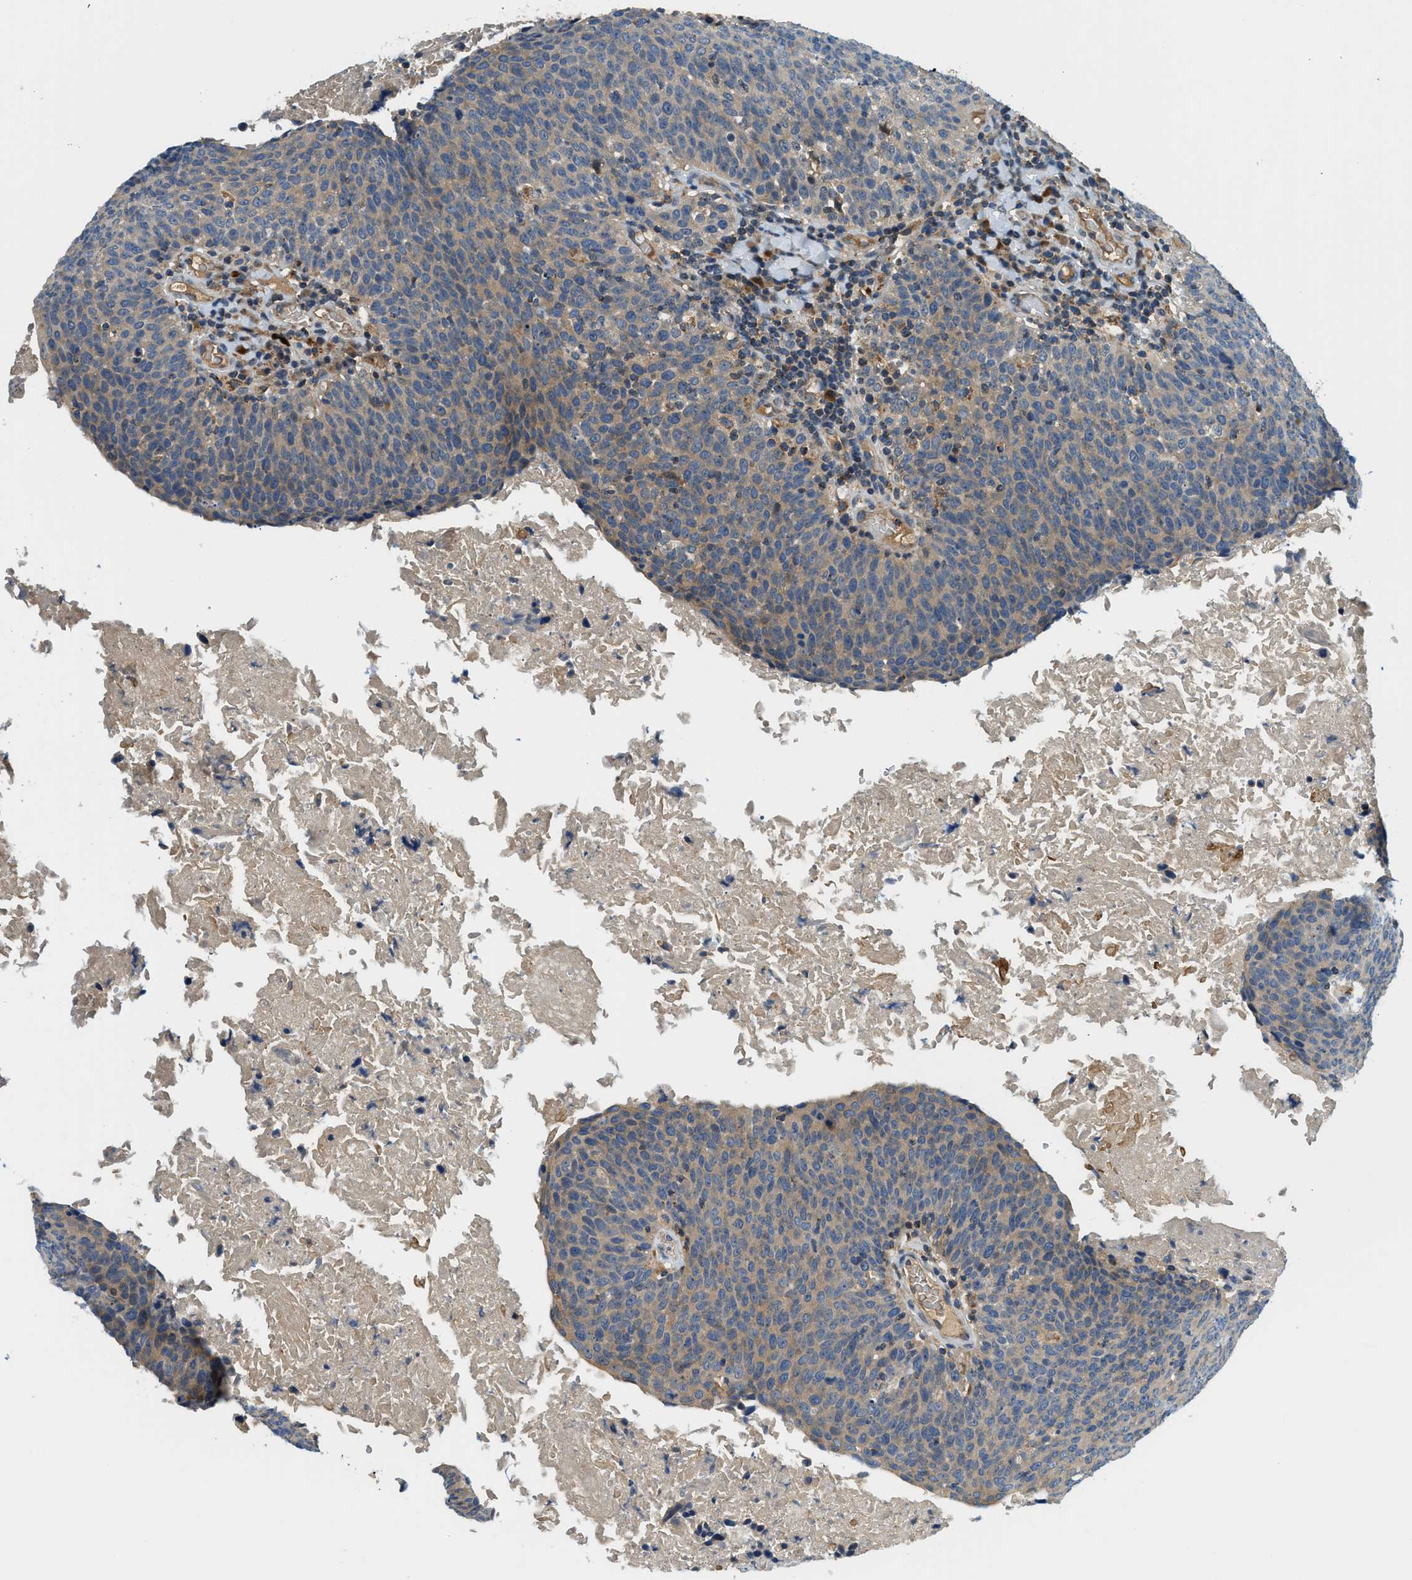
{"staining": {"intensity": "weak", "quantity": ">75%", "location": "cytoplasmic/membranous"}, "tissue": "head and neck cancer", "cell_type": "Tumor cells", "image_type": "cancer", "snomed": [{"axis": "morphology", "description": "Squamous cell carcinoma, NOS"}, {"axis": "morphology", "description": "Squamous cell carcinoma, metastatic, NOS"}, {"axis": "topography", "description": "Lymph node"}, {"axis": "topography", "description": "Head-Neck"}], "caption": "Human metastatic squamous cell carcinoma (head and neck) stained with a protein marker demonstrates weak staining in tumor cells.", "gene": "KCNK1", "patient": {"sex": "male", "age": 62}}